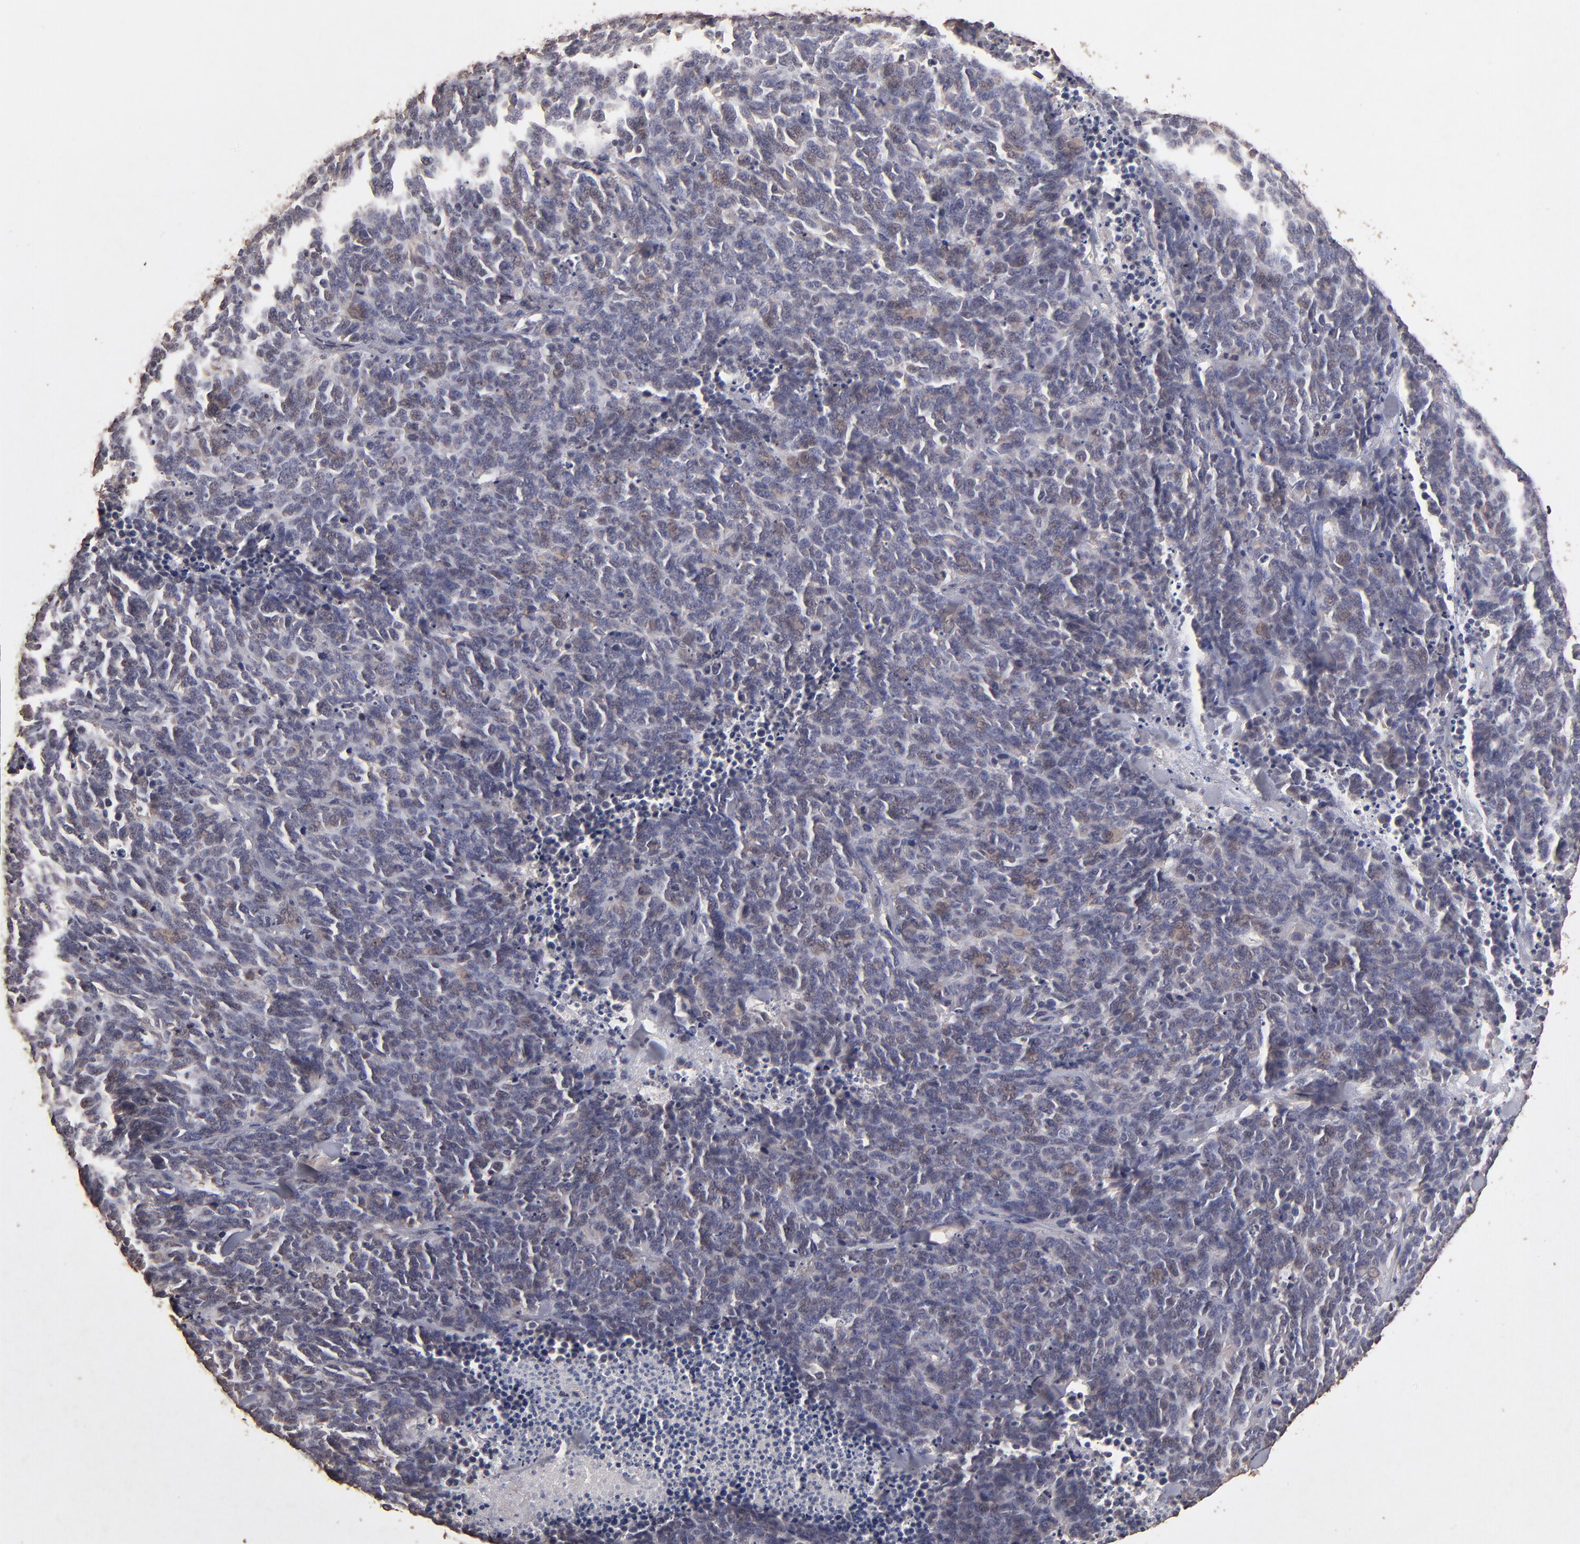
{"staining": {"intensity": "negative", "quantity": "none", "location": "none"}, "tissue": "lung cancer", "cell_type": "Tumor cells", "image_type": "cancer", "snomed": [{"axis": "morphology", "description": "Neoplasm, malignant, NOS"}, {"axis": "topography", "description": "Lung"}], "caption": "The histopathology image demonstrates no staining of tumor cells in lung neoplasm (malignant). (DAB (3,3'-diaminobenzidine) immunohistochemistry (IHC) with hematoxylin counter stain).", "gene": "OPHN1", "patient": {"sex": "female", "age": 58}}